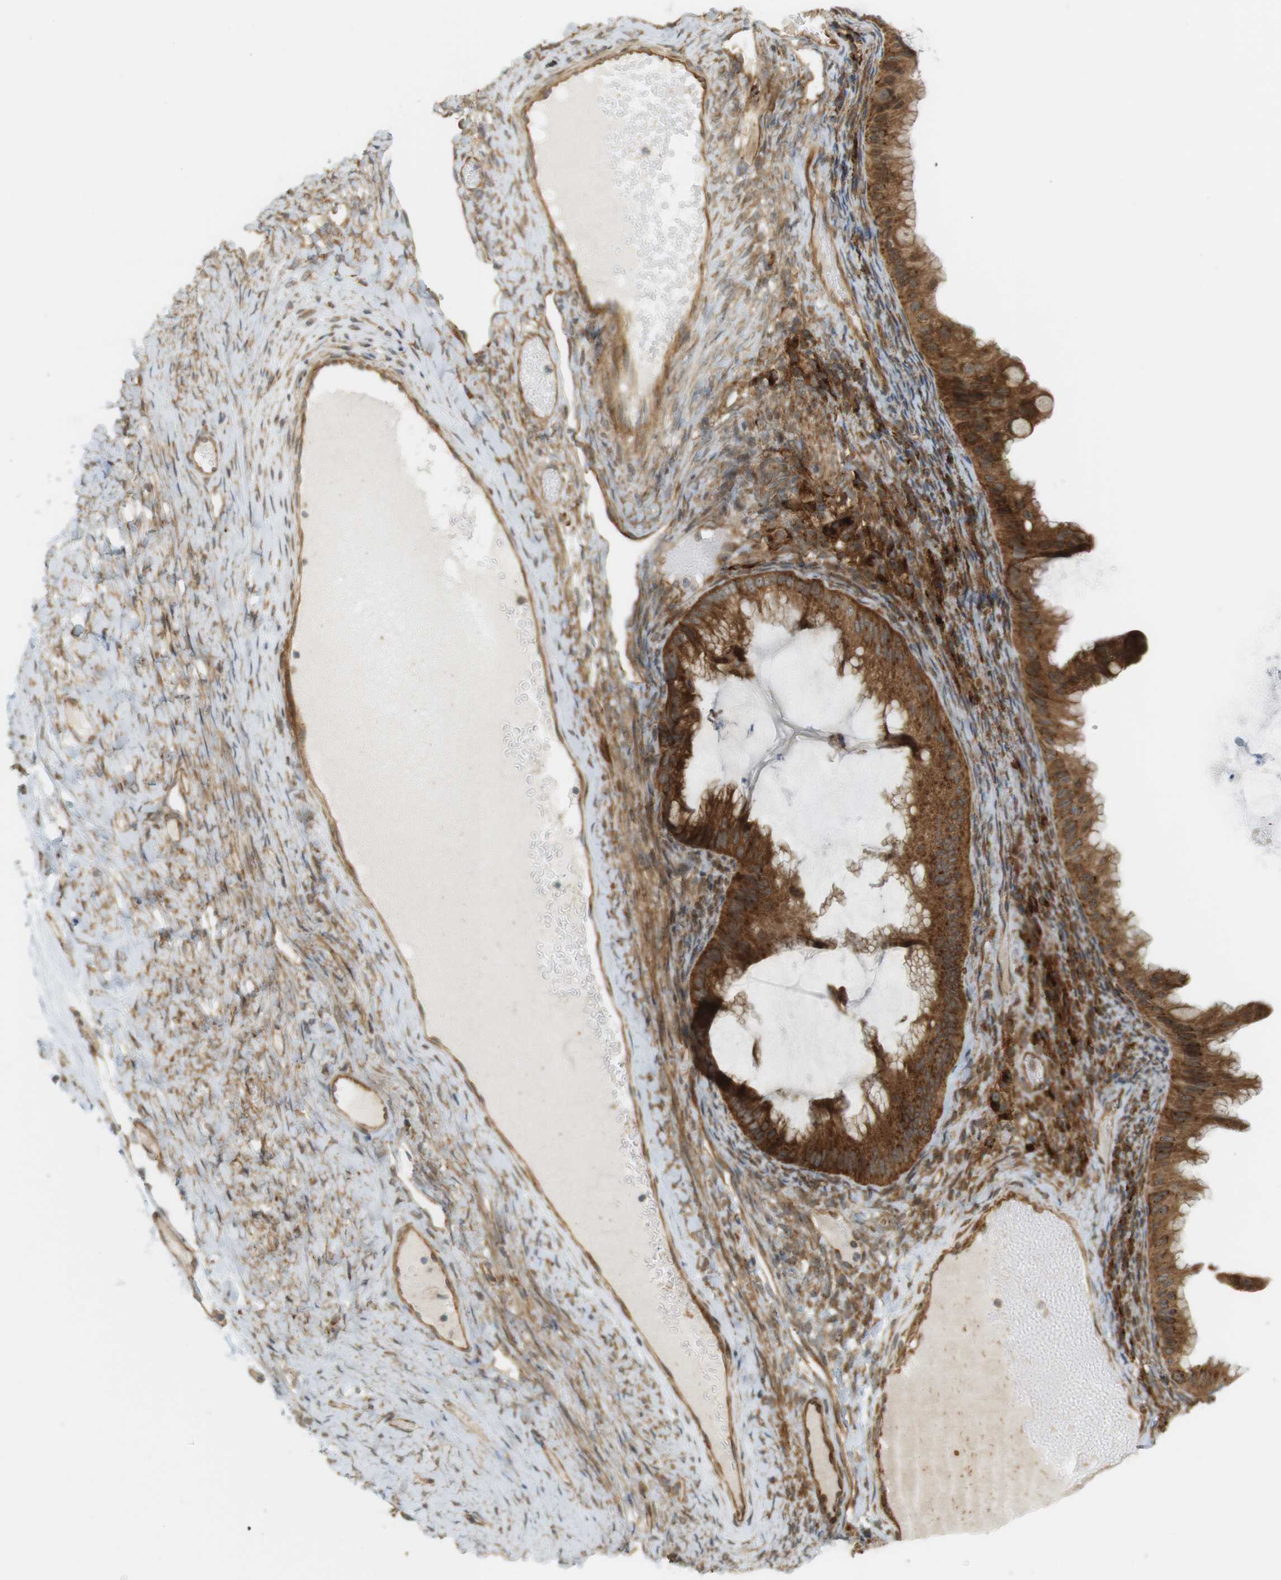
{"staining": {"intensity": "strong", "quantity": ">75%", "location": "cytoplasmic/membranous,nuclear"}, "tissue": "ovarian cancer", "cell_type": "Tumor cells", "image_type": "cancer", "snomed": [{"axis": "morphology", "description": "Cystadenocarcinoma, mucinous, NOS"}, {"axis": "topography", "description": "Ovary"}], "caption": "A photomicrograph showing strong cytoplasmic/membranous and nuclear expression in about >75% of tumor cells in mucinous cystadenocarcinoma (ovarian), as visualized by brown immunohistochemical staining.", "gene": "PA2G4", "patient": {"sex": "female", "age": 61}}